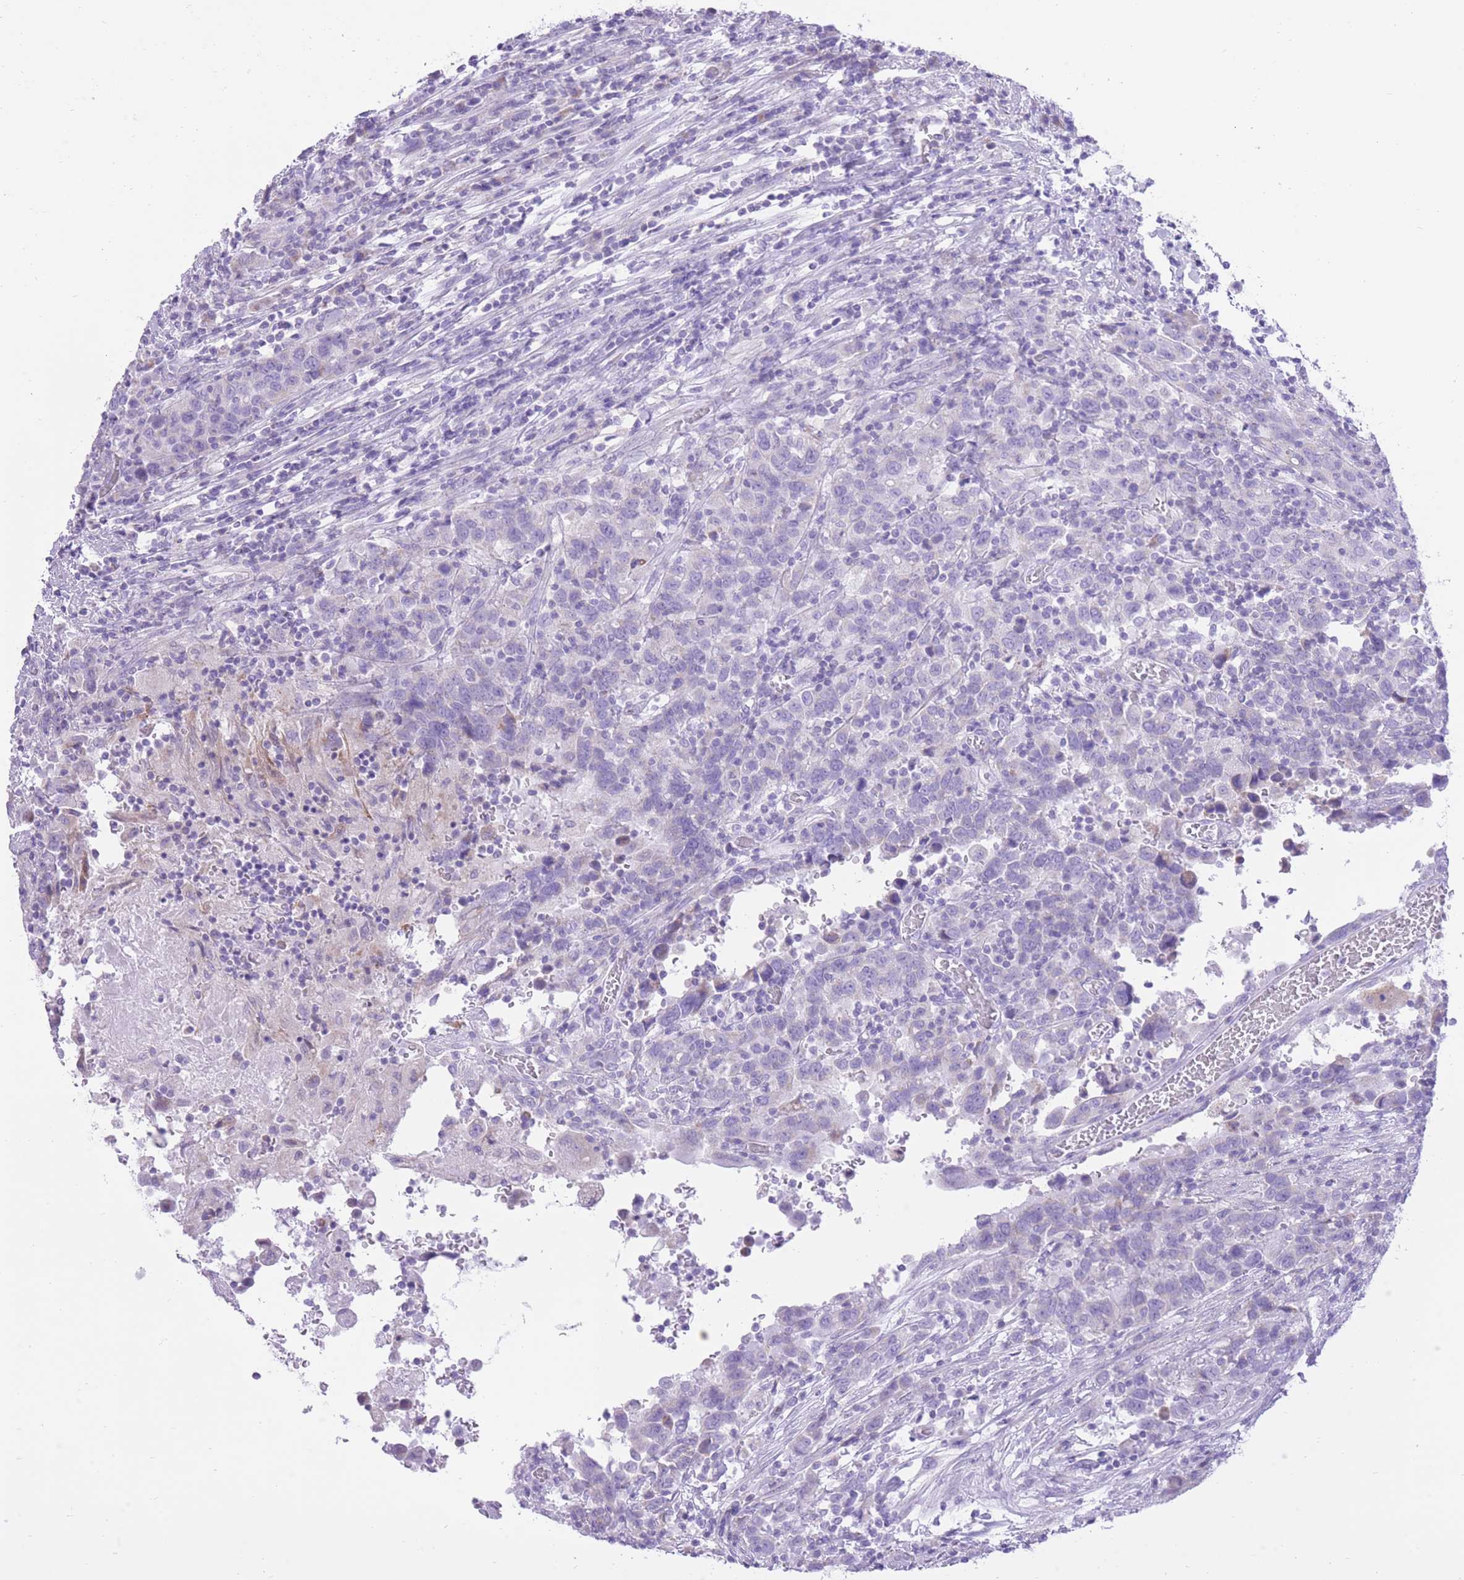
{"staining": {"intensity": "negative", "quantity": "none", "location": "none"}, "tissue": "urothelial cancer", "cell_type": "Tumor cells", "image_type": "cancer", "snomed": [{"axis": "morphology", "description": "Urothelial carcinoma, High grade"}, {"axis": "topography", "description": "Urinary bladder"}], "caption": "Tumor cells are negative for brown protein staining in urothelial carcinoma (high-grade).", "gene": "SLC4A4", "patient": {"sex": "male", "age": 61}}